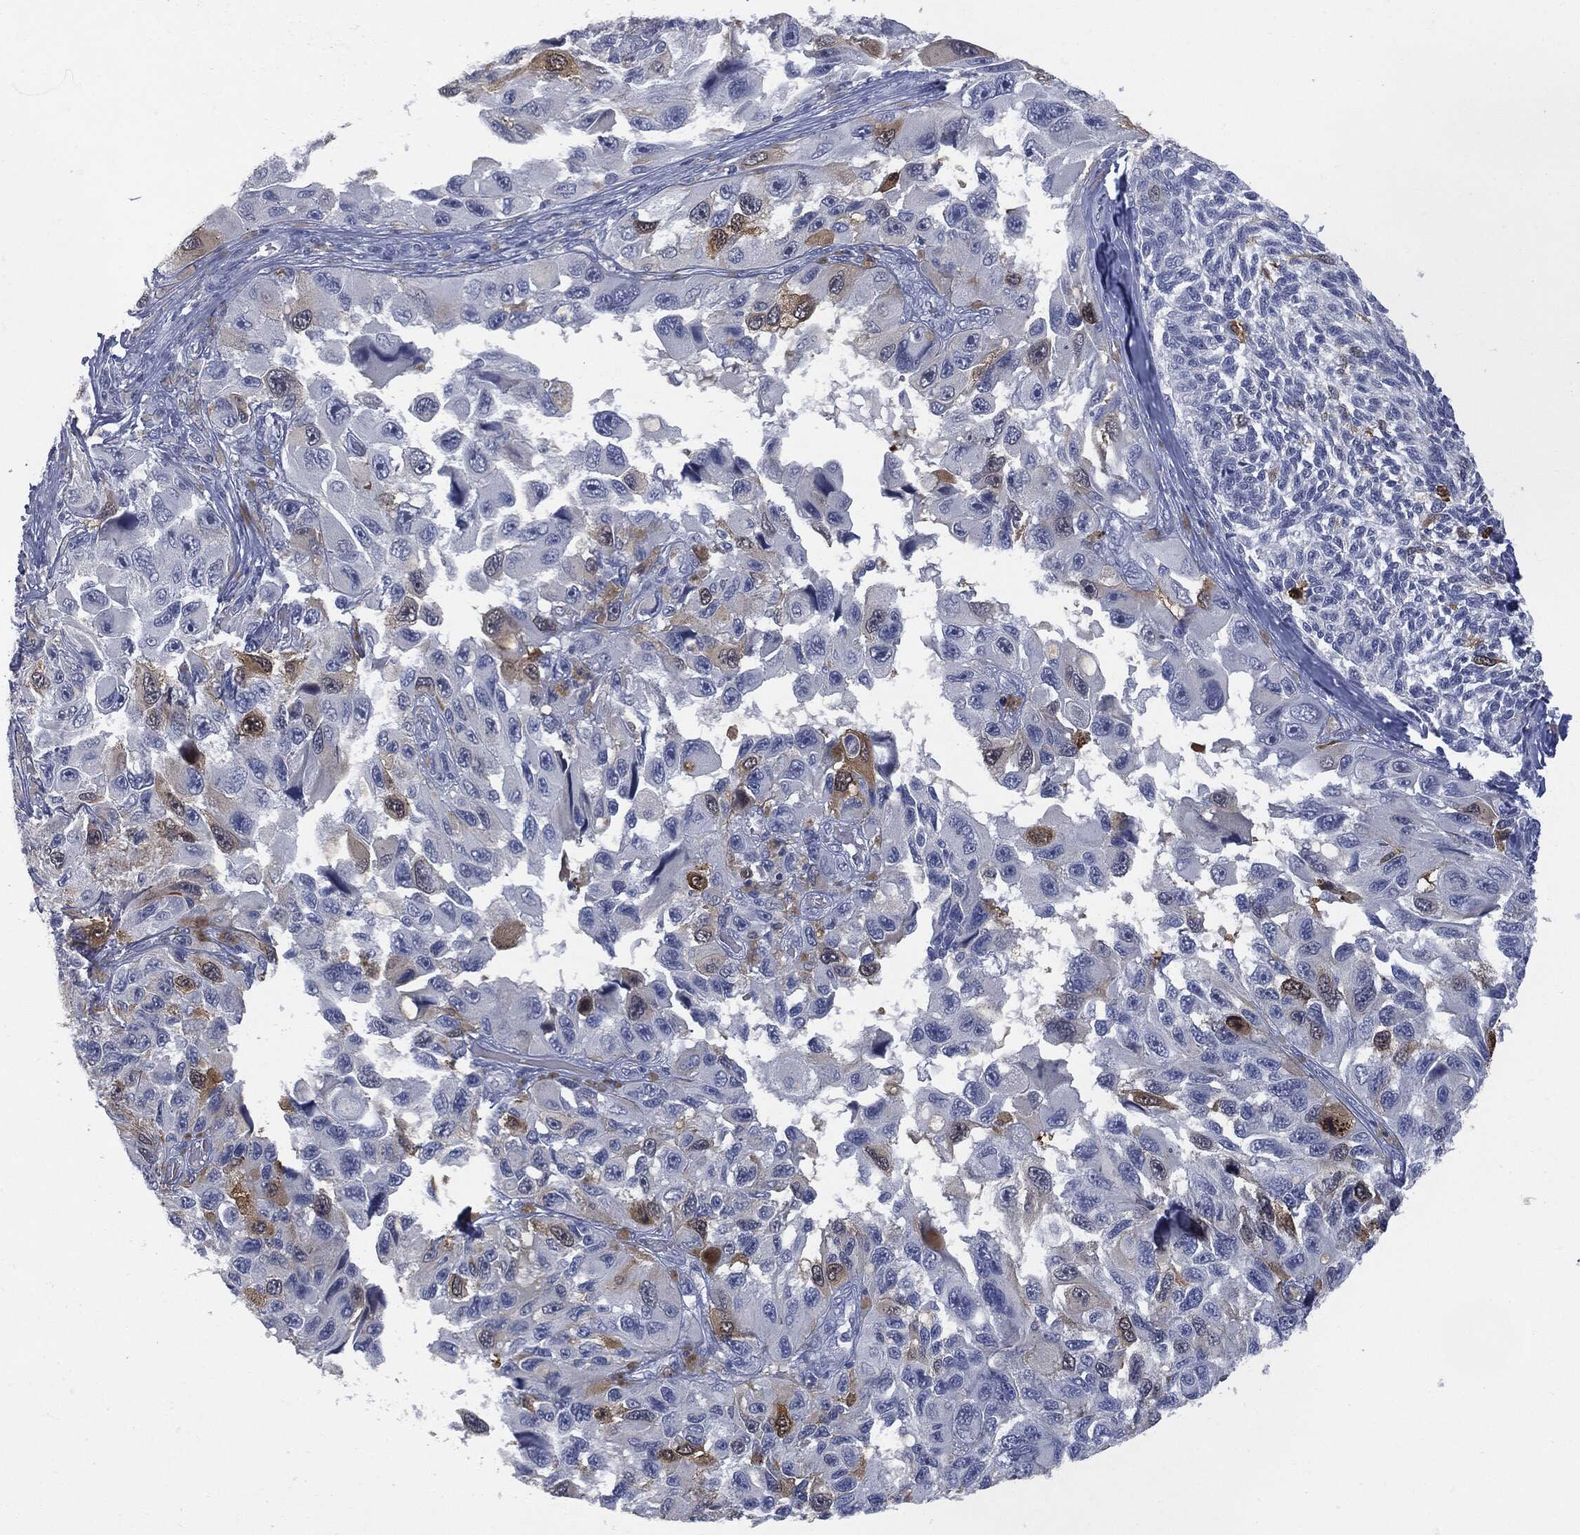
{"staining": {"intensity": "moderate", "quantity": "<25%", "location": "cytoplasmic/membranous"}, "tissue": "melanoma", "cell_type": "Tumor cells", "image_type": "cancer", "snomed": [{"axis": "morphology", "description": "Malignant melanoma, NOS"}, {"axis": "topography", "description": "Skin"}], "caption": "A low amount of moderate cytoplasmic/membranous staining is present in about <25% of tumor cells in melanoma tissue.", "gene": "UBE2C", "patient": {"sex": "female", "age": 73}}